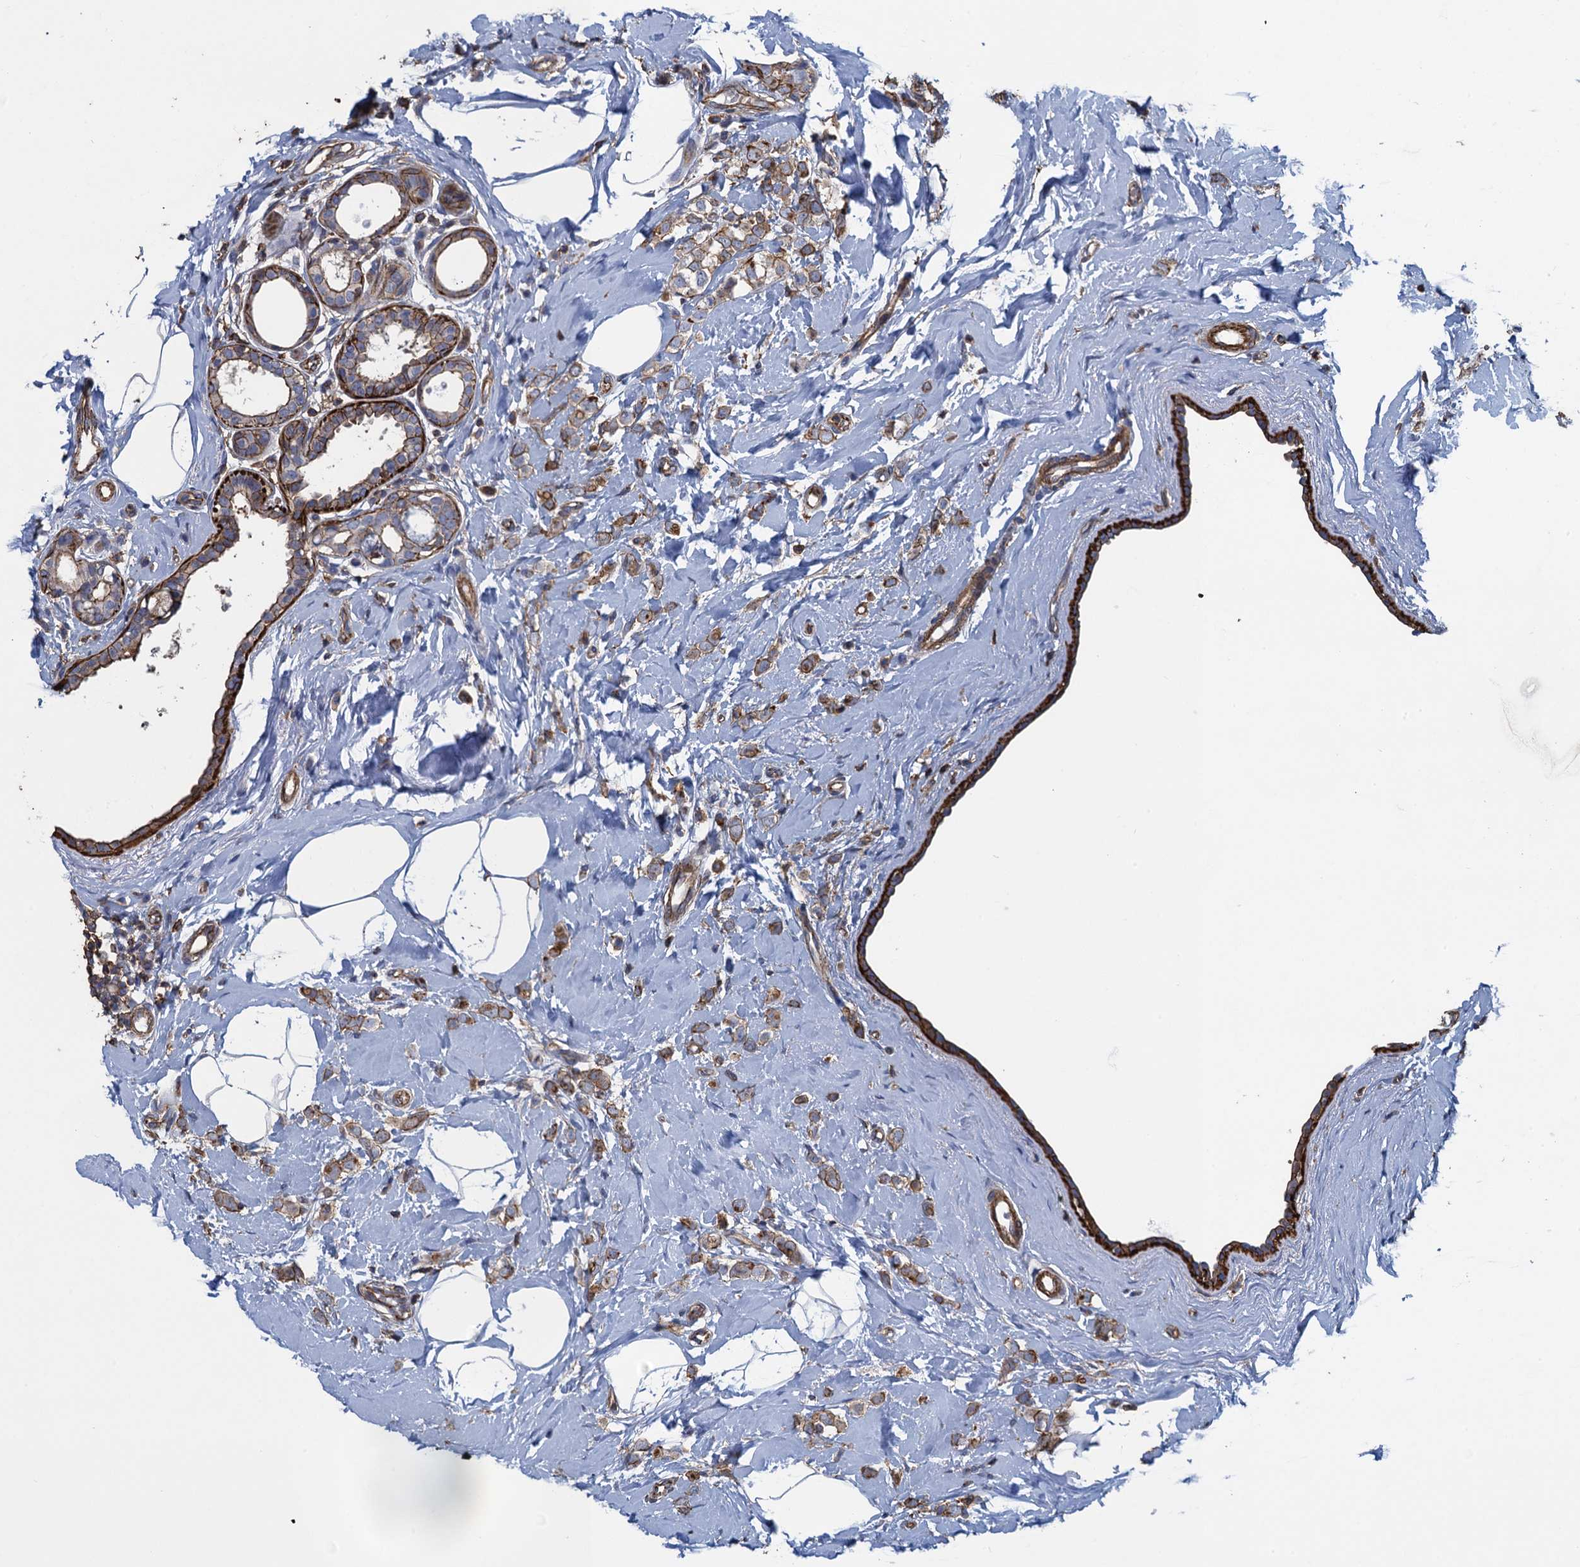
{"staining": {"intensity": "moderate", "quantity": ">75%", "location": "cytoplasmic/membranous"}, "tissue": "breast cancer", "cell_type": "Tumor cells", "image_type": "cancer", "snomed": [{"axis": "morphology", "description": "Lobular carcinoma"}, {"axis": "topography", "description": "Breast"}], "caption": "A brown stain labels moderate cytoplasmic/membranous staining of a protein in breast lobular carcinoma tumor cells. Immunohistochemistry (ihc) stains the protein of interest in brown and the nuclei are stained blue.", "gene": "PROSER2", "patient": {"sex": "female", "age": 47}}